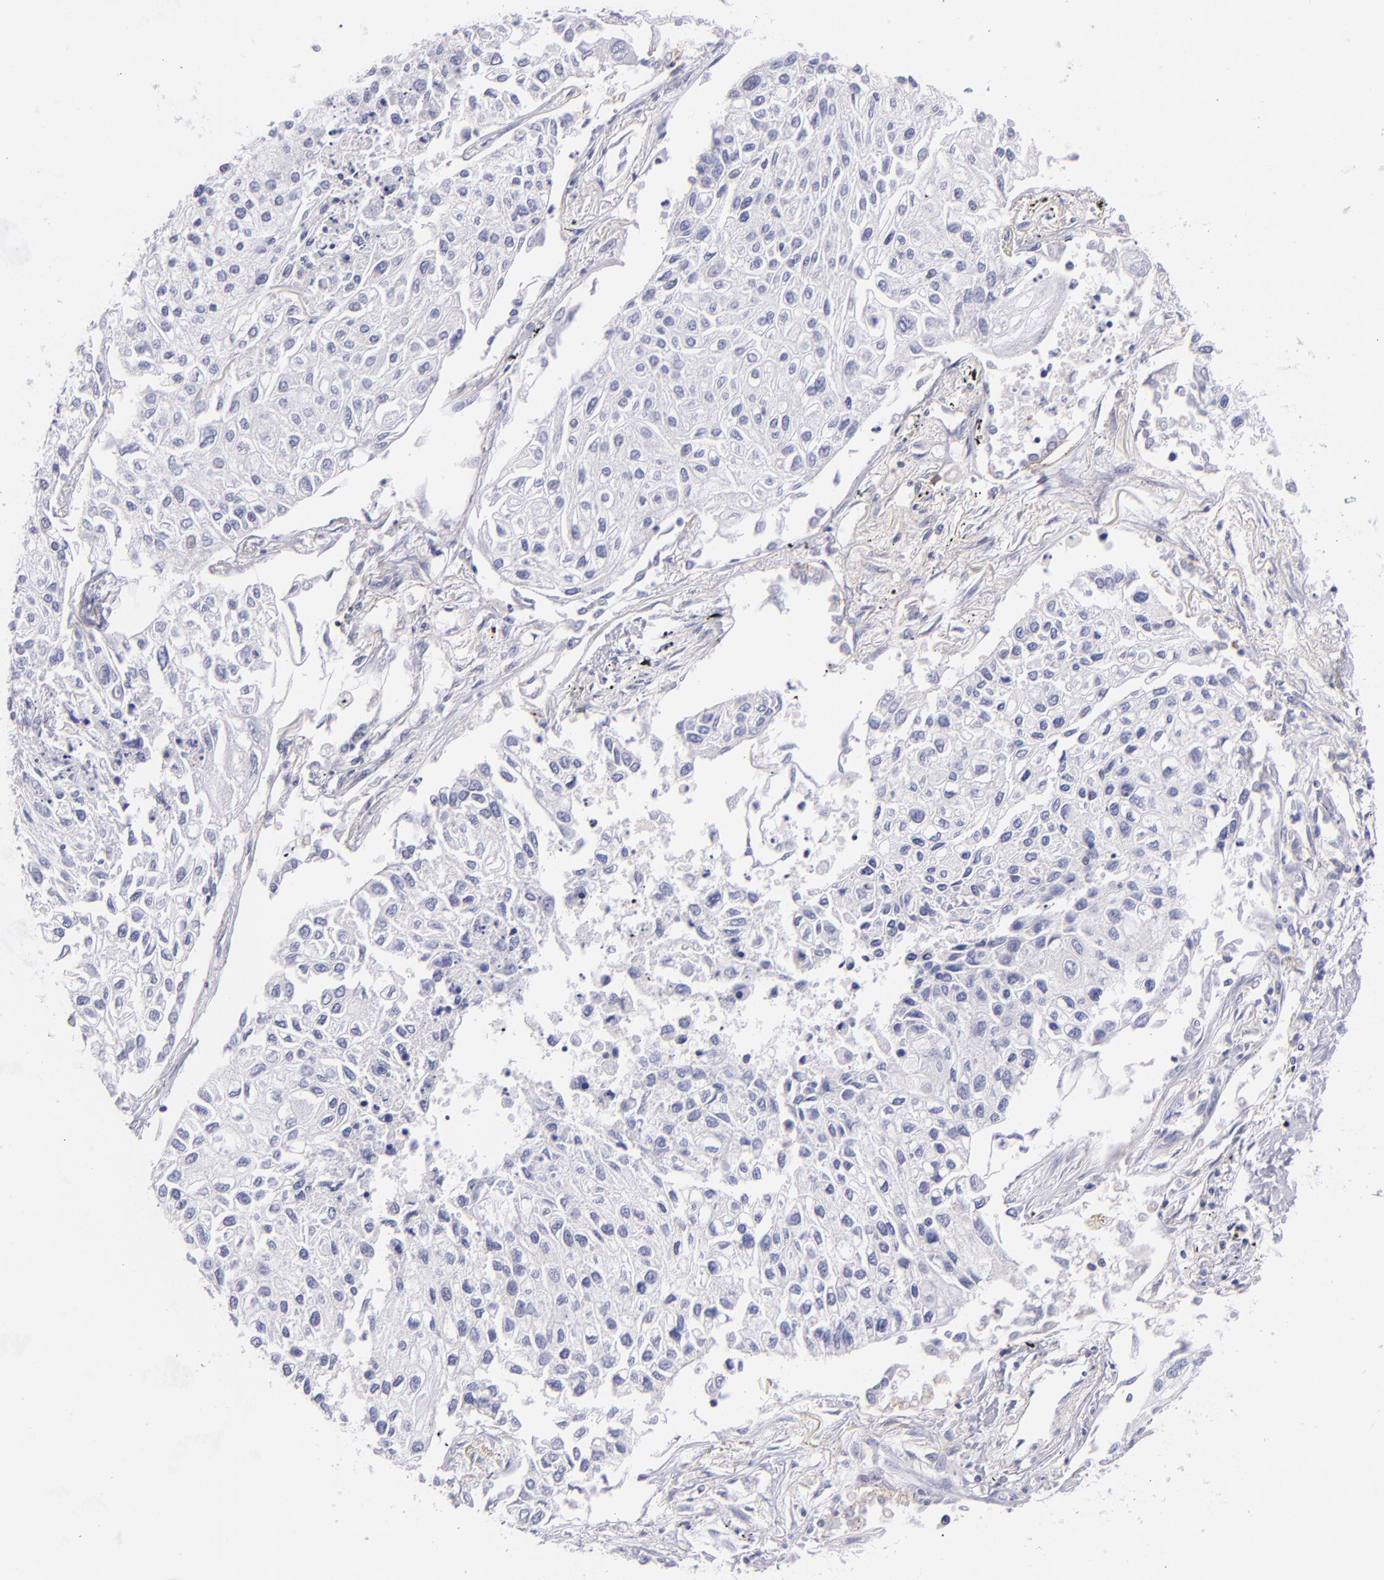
{"staining": {"intensity": "negative", "quantity": "none", "location": "none"}, "tissue": "lung cancer", "cell_type": "Tumor cells", "image_type": "cancer", "snomed": [{"axis": "morphology", "description": "Squamous cell carcinoma, NOS"}, {"axis": "topography", "description": "Lung"}], "caption": "High magnification brightfield microscopy of lung squamous cell carcinoma stained with DAB (brown) and counterstained with hematoxylin (blue): tumor cells show no significant staining.", "gene": "CD81", "patient": {"sex": "male", "age": 75}}